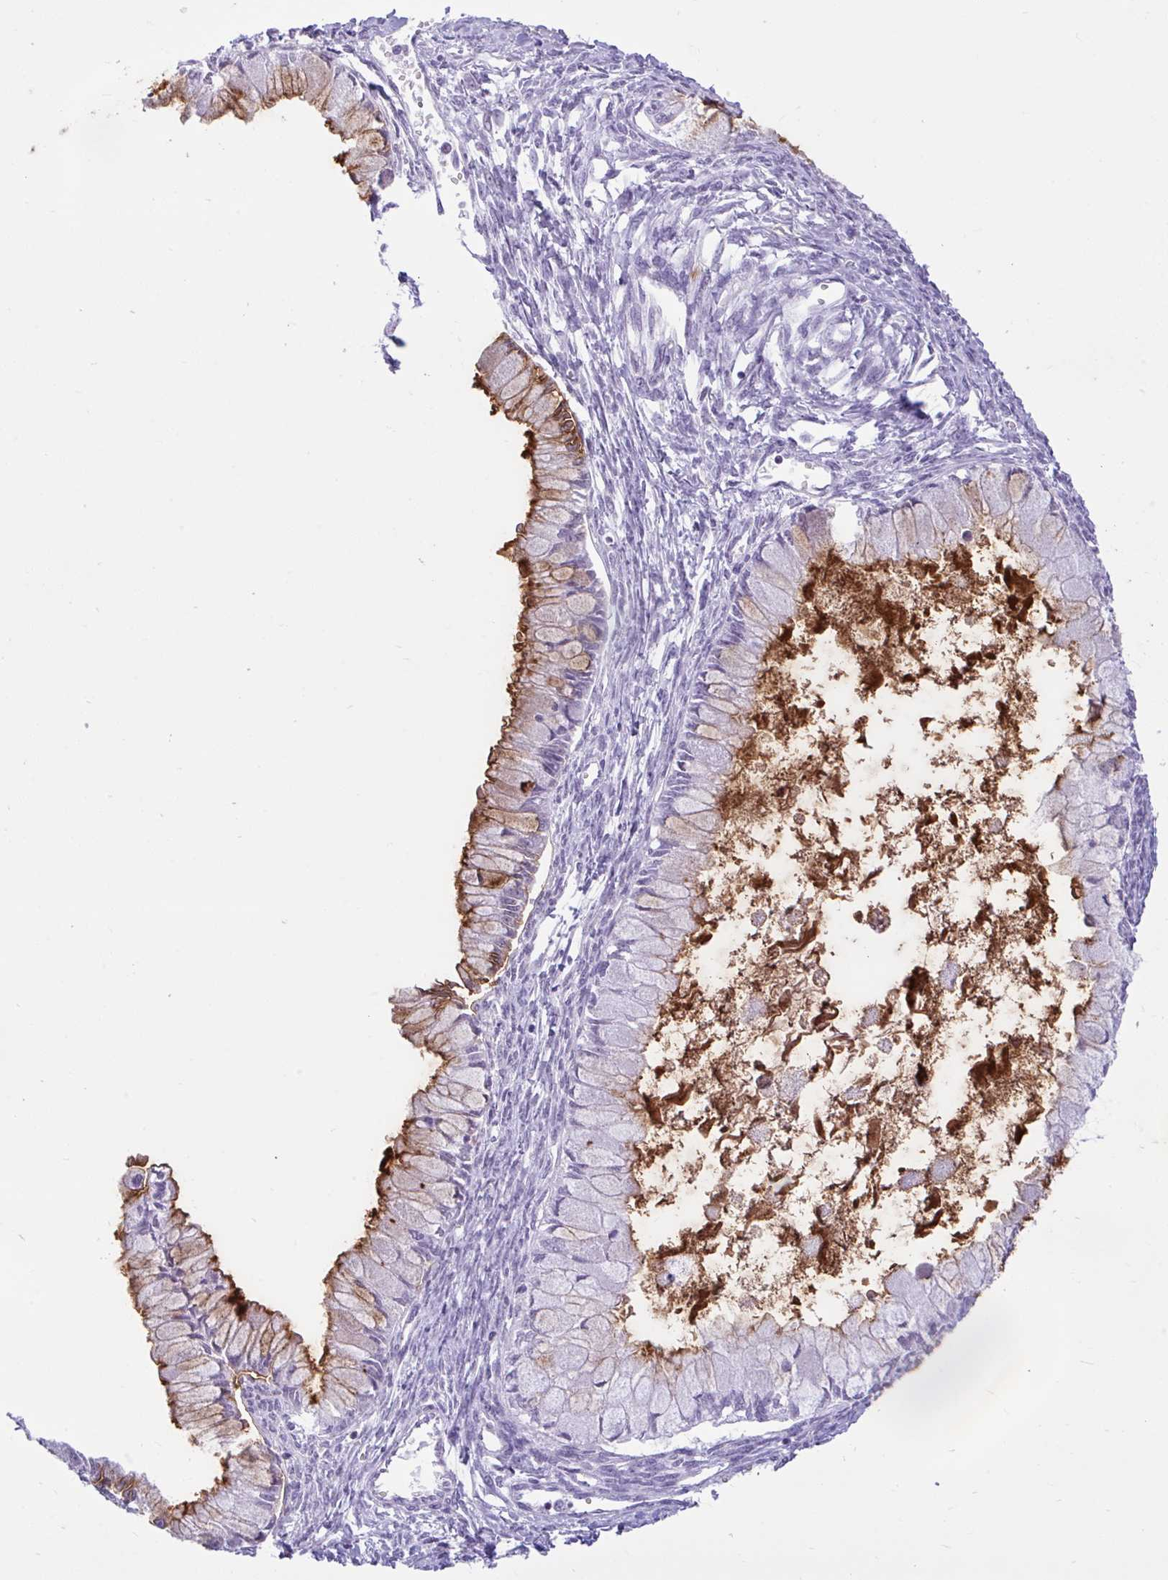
{"staining": {"intensity": "strong", "quantity": "25%-75%", "location": "cytoplasmic/membranous"}, "tissue": "ovarian cancer", "cell_type": "Tumor cells", "image_type": "cancer", "snomed": [{"axis": "morphology", "description": "Cystadenocarcinoma, mucinous, NOS"}, {"axis": "topography", "description": "Ovary"}], "caption": "Human ovarian cancer stained with a brown dye displays strong cytoplasmic/membranous positive staining in about 25%-75% of tumor cells.", "gene": "REEP1", "patient": {"sex": "female", "age": 34}}